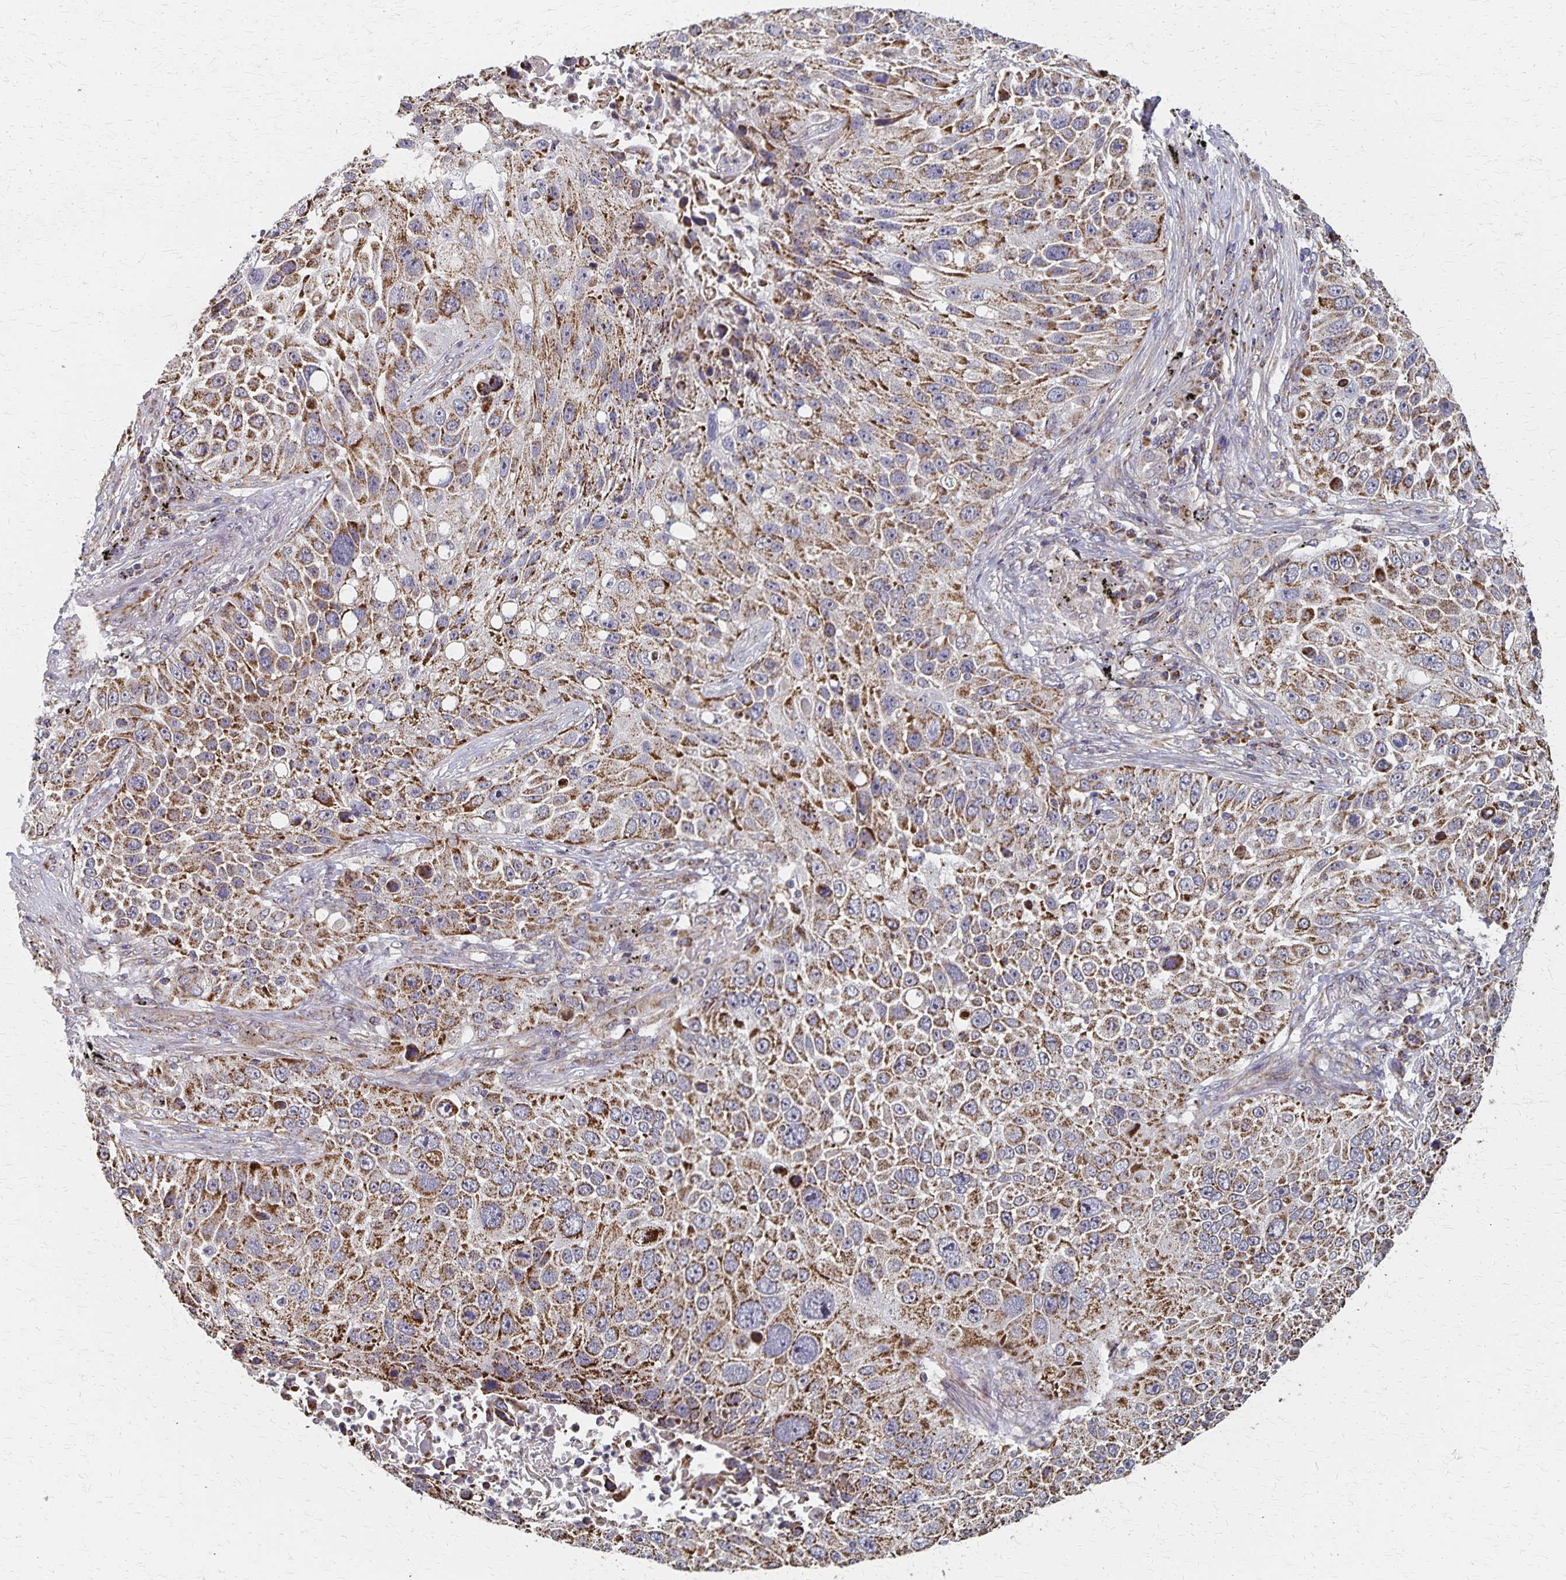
{"staining": {"intensity": "strong", "quantity": ">75%", "location": "cytoplasmic/membranous"}, "tissue": "lung cancer", "cell_type": "Tumor cells", "image_type": "cancer", "snomed": [{"axis": "morphology", "description": "Normal morphology"}, {"axis": "morphology", "description": "Squamous cell carcinoma, NOS"}, {"axis": "topography", "description": "Lymph node"}, {"axis": "topography", "description": "Lung"}], "caption": "Protein staining of lung cancer (squamous cell carcinoma) tissue exhibits strong cytoplasmic/membranous positivity in about >75% of tumor cells.", "gene": "DYRK4", "patient": {"sex": "male", "age": 67}}